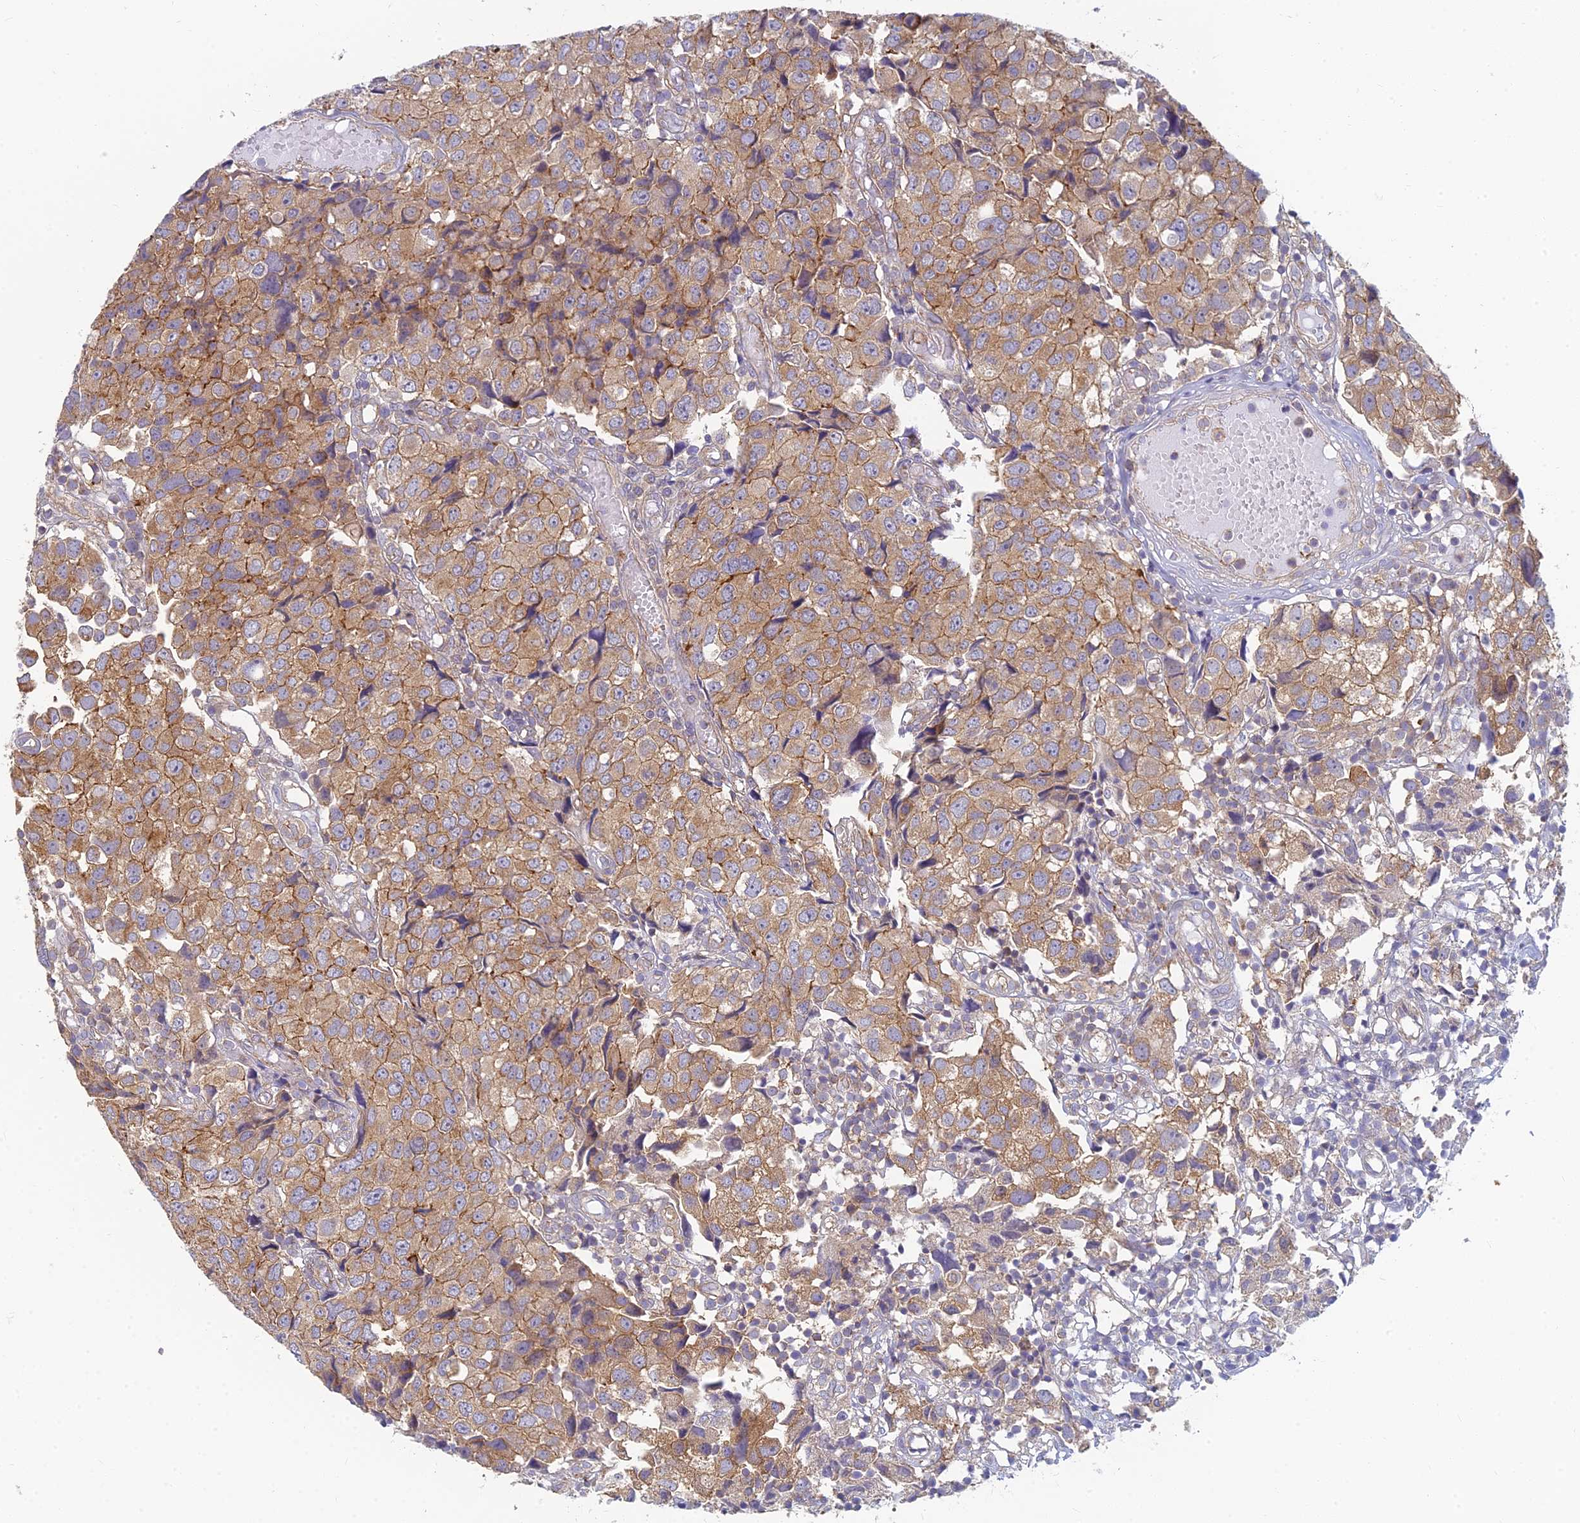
{"staining": {"intensity": "moderate", "quantity": ">75%", "location": "cytoplasmic/membranous"}, "tissue": "urothelial cancer", "cell_type": "Tumor cells", "image_type": "cancer", "snomed": [{"axis": "morphology", "description": "Urothelial carcinoma, High grade"}, {"axis": "topography", "description": "Urinary bladder"}], "caption": "High-power microscopy captured an IHC micrograph of urothelial cancer, revealing moderate cytoplasmic/membranous expression in approximately >75% of tumor cells.", "gene": "STRN4", "patient": {"sex": "female", "age": 75}}